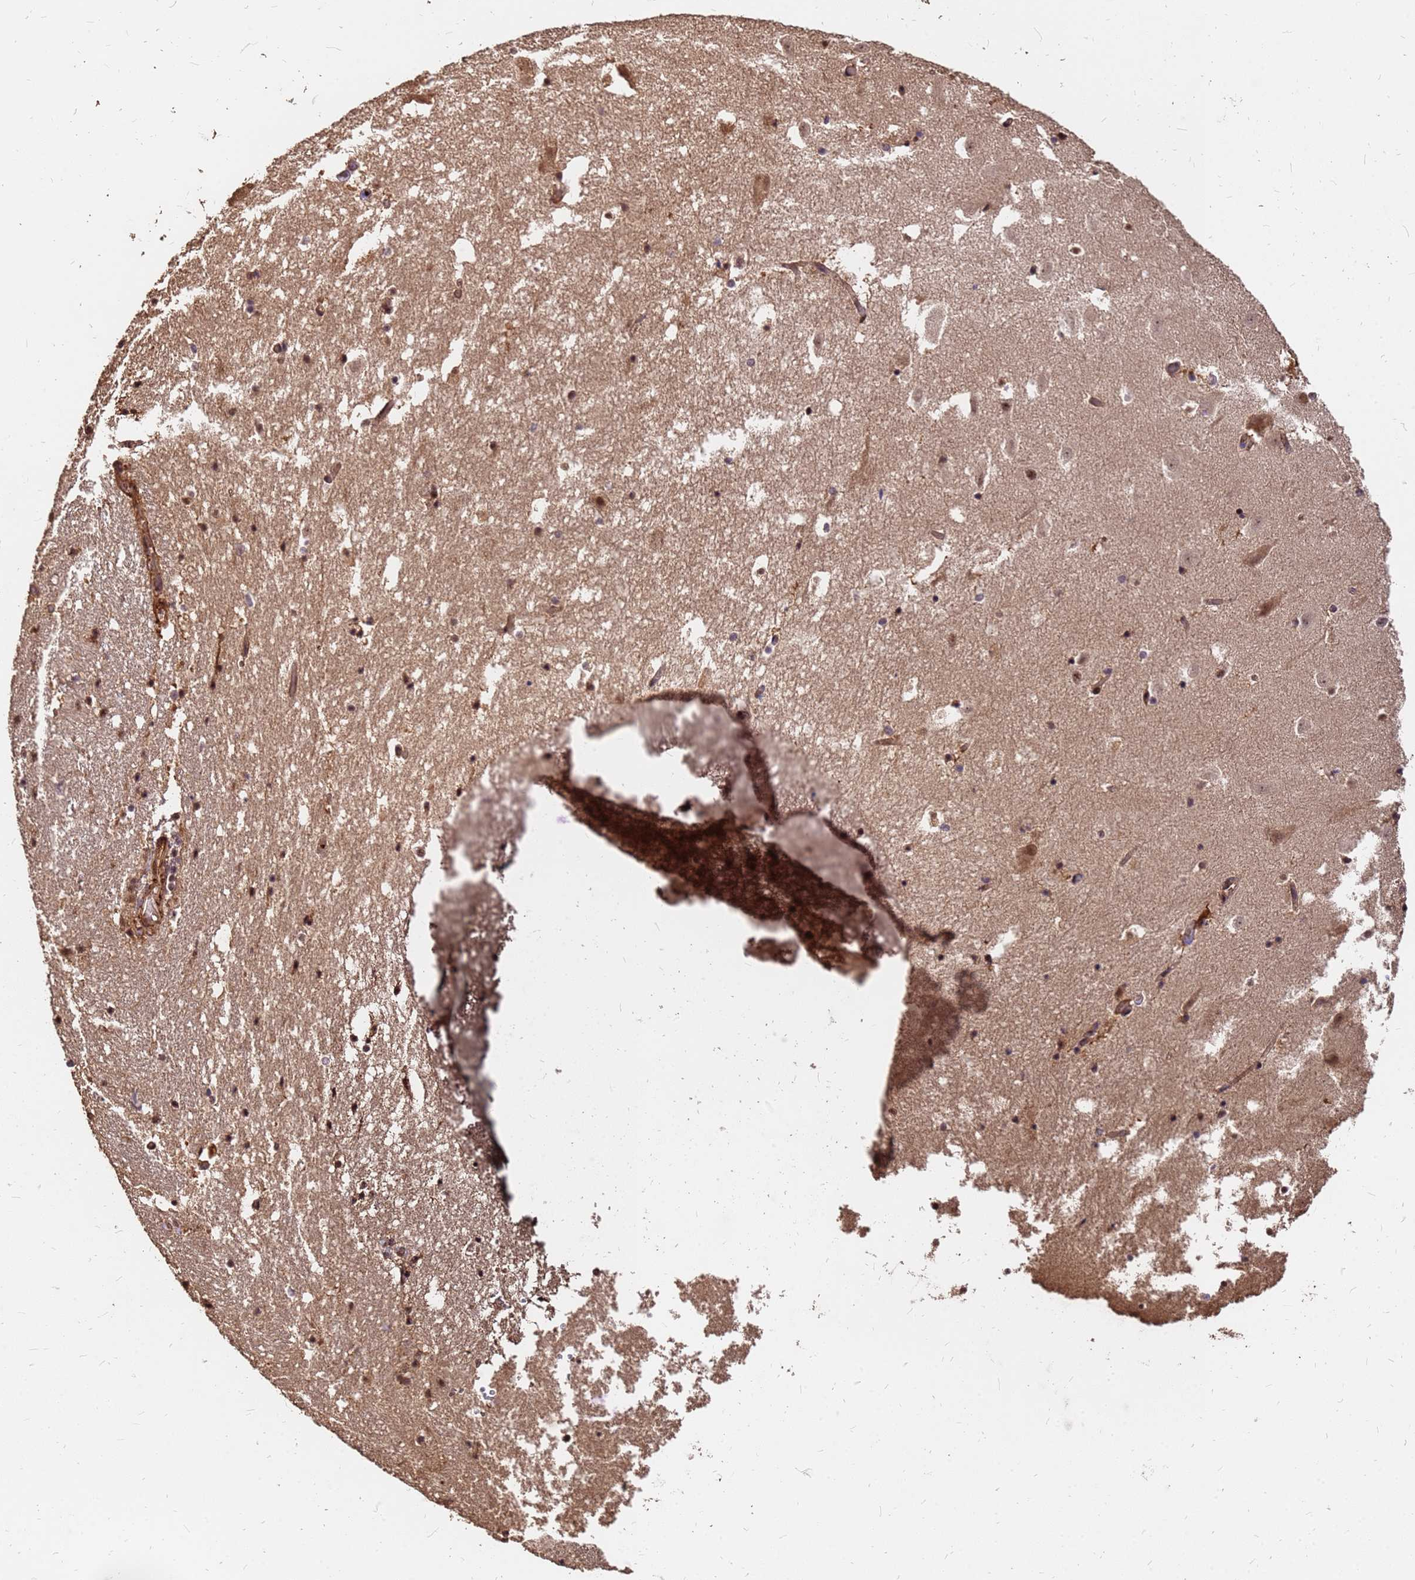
{"staining": {"intensity": "moderate", "quantity": "25%-75%", "location": "cytoplasmic/membranous,nuclear"}, "tissue": "hippocampus", "cell_type": "Glial cells", "image_type": "normal", "snomed": [{"axis": "morphology", "description": "Normal tissue, NOS"}, {"axis": "topography", "description": "Hippocampus"}], "caption": "Immunohistochemistry of unremarkable human hippocampus shows medium levels of moderate cytoplasmic/membranous,nuclear expression in approximately 25%-75% of glial cells. Nuclei are stained in blue.", "gene": "GPATCH8", "patient": {"sex": "female", "age": 52}}